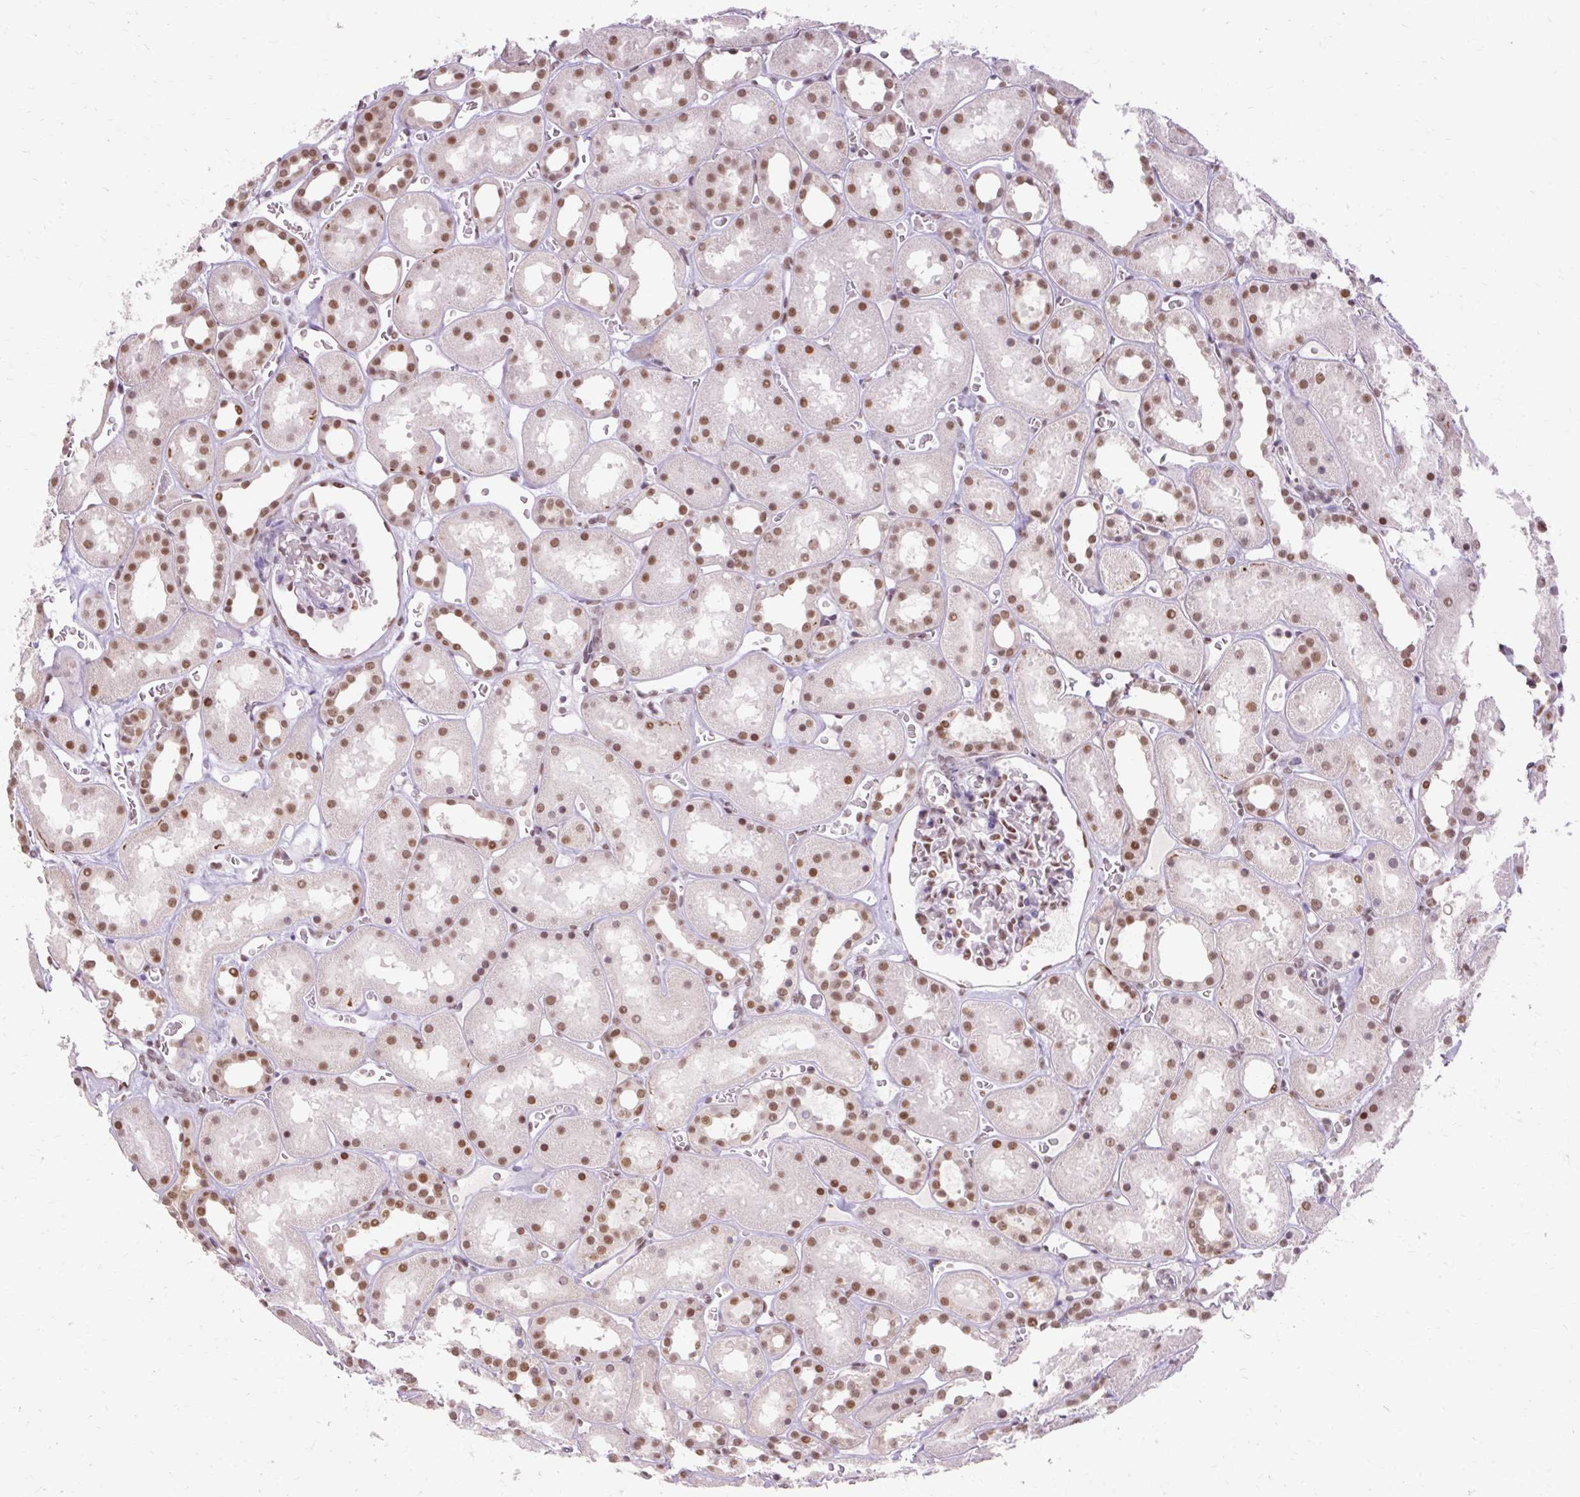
{"staining": {"intensity": "moderate", "quantity": "25%-75%", "location": "nuclear"}, "tissue": "kidney", "cell_type": "Cells in glomeruli", "image_type": "normal", "snomed": [{"axis": "morphology", "description": "Normal tissue, NOS"}, {"axis": "topography", "description": "Kidney"}], "caption": "High-magnification brightfield microscopy of normal kidney stained with DAB (brown) and counterstained with hematoxylin (blue). cells in glomeruli exhibit moderate nuclear expression is seen in approximately25%-75% of cells.", "gene": "ENSG00000261832", "patient": {"sex": "female", "age": 41}}